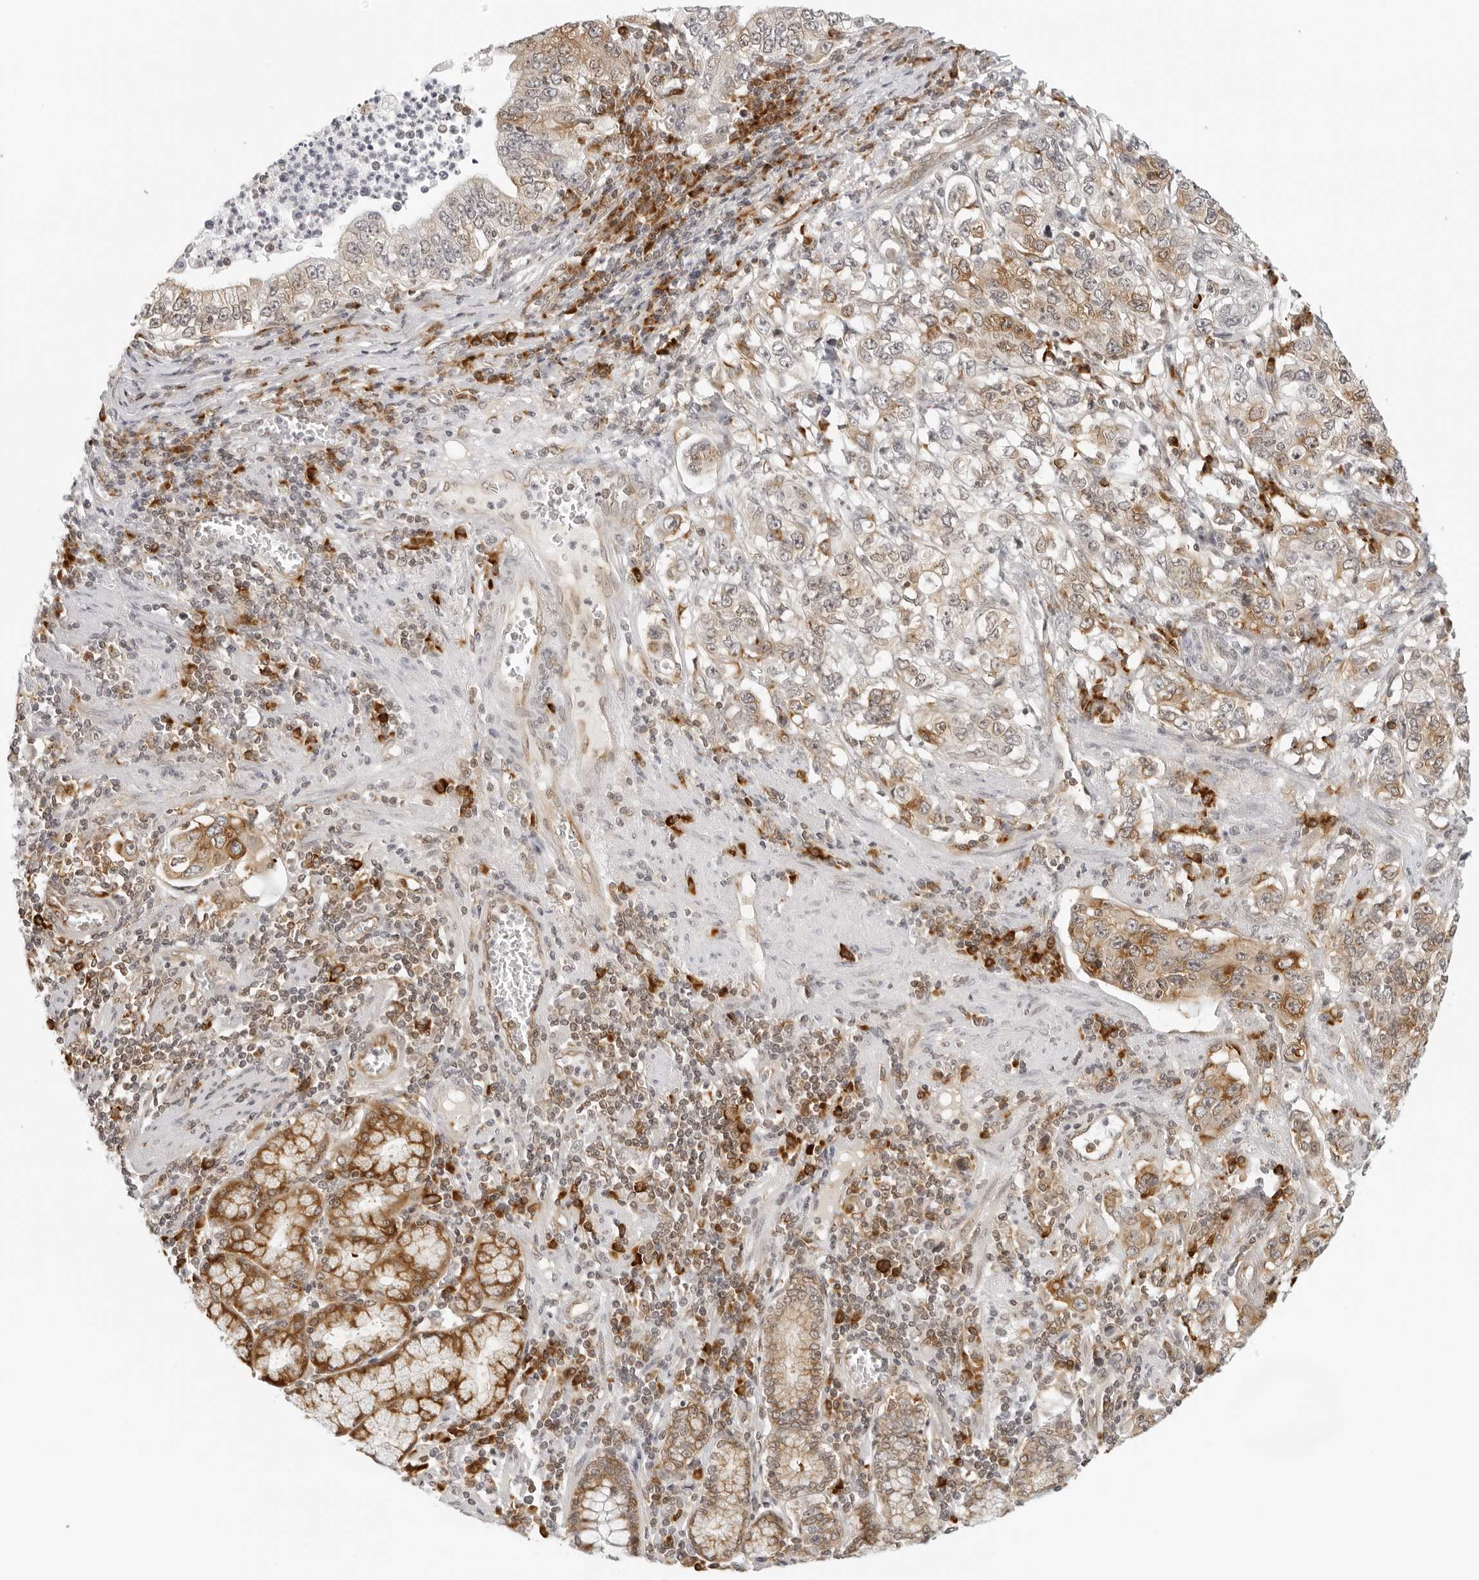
{"staining": {"intensity": "moderate", "quantity": "25%-75%", "location": "cytoplasmic/membranous"}, "tissue": "stomach cancer", "cell_type": "Tumor cells", "image_type": "cancer", "snomed": [{"axis": "morphology", "description": "Adenocarcinoma, NOS"}, {"axis": "topography", "description": "Stomach, lower"}], "caption": "Tumor cells demonstrate moderate cytoplasmic/membranous positivity in approximately 25%-75% of cells in adenocarcinoma (stomach).", "gene": "EIF4G1", "patient": {"sex": "female", "age": 72}}